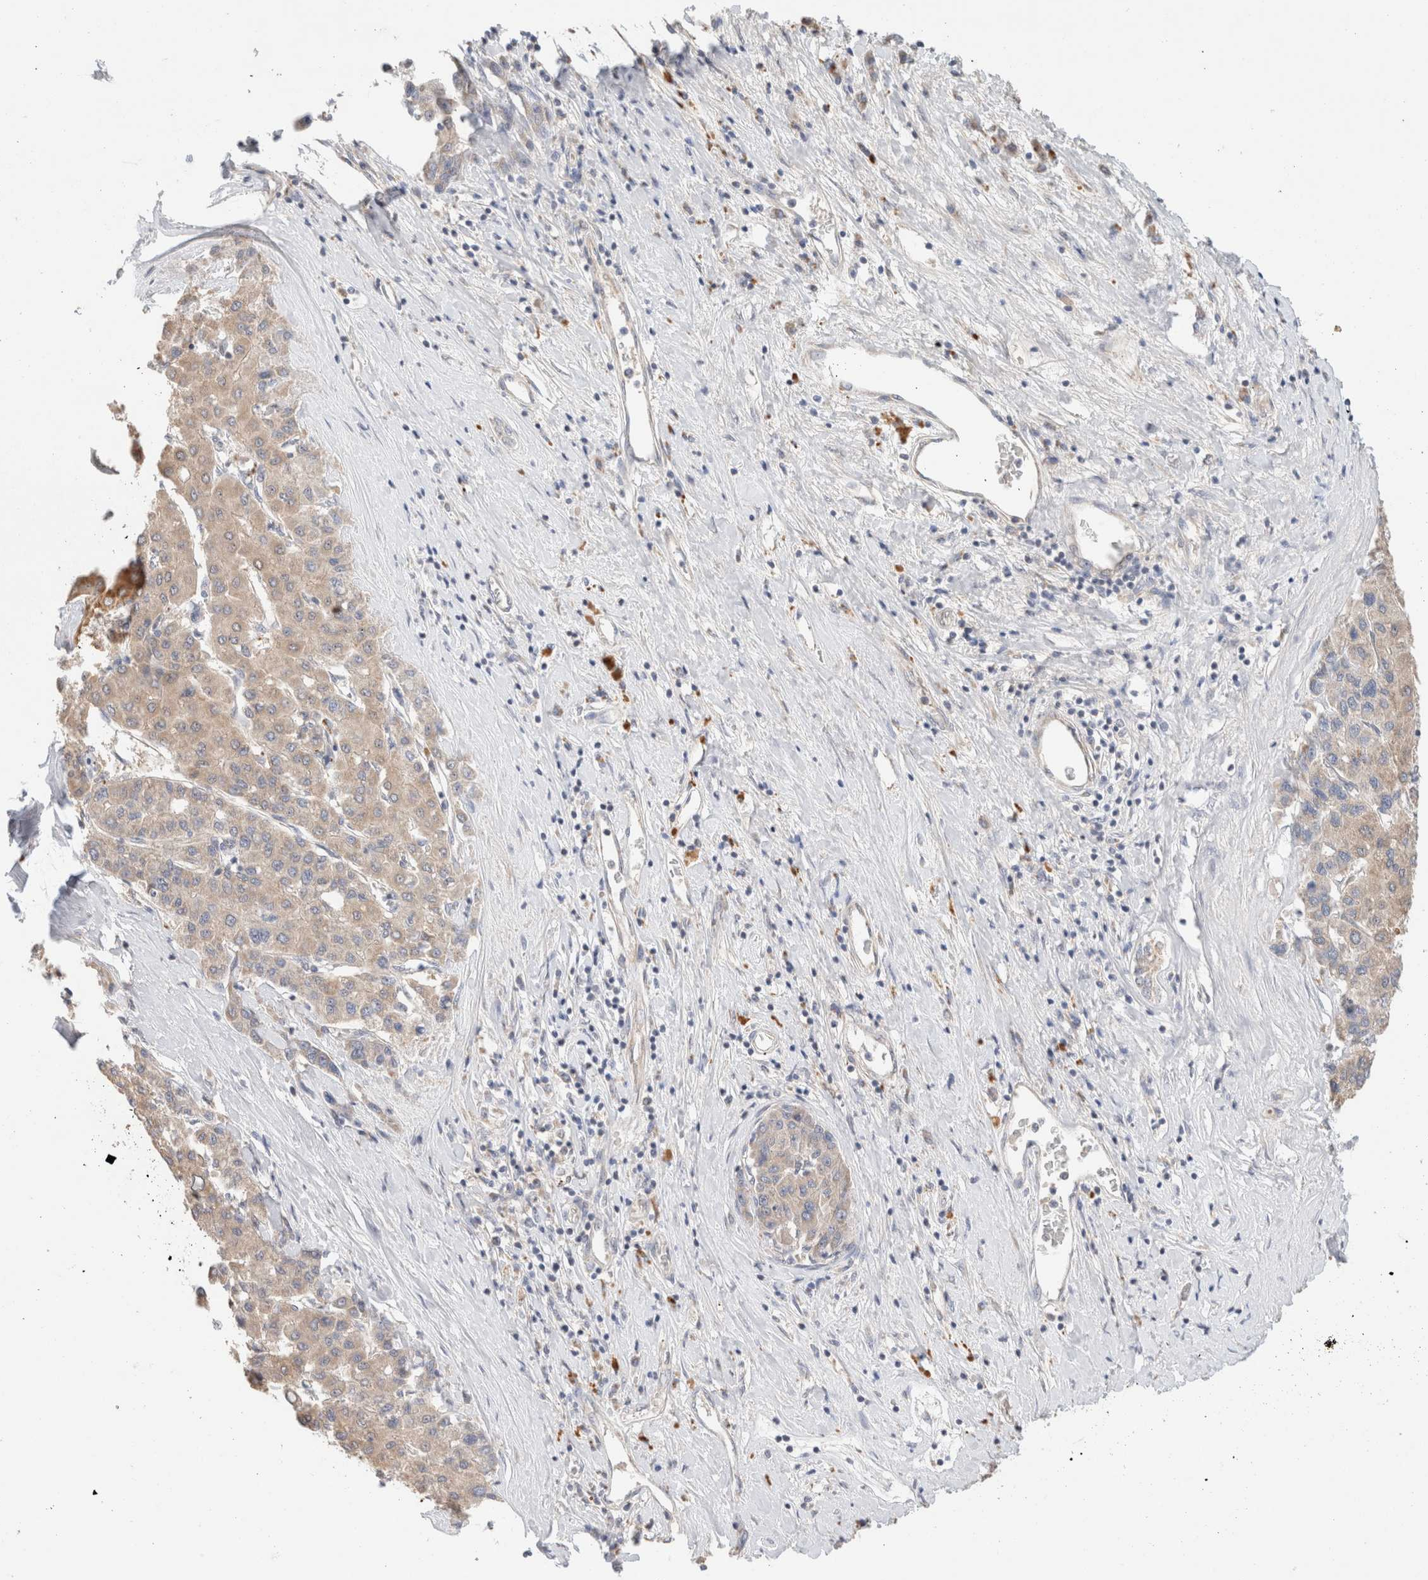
{"staining": {"intensity": "weak", "quantity": ">75%", "location": "cytoplasmic/membranous"}, "tissue": "liver cancer", "cell_type": "Tumor cells", "image_type": "cancer", "snomed": [{"axis": "morphology", "description": "Carcinoma, Hepatocellular, NOS"}, {"axis": "topography", "description": "Liver"}], "caption": "Approximately >75% of tumor cells in liver hepatocellular carcinoma demonstrate weak cytoplasmic/membranous protein expression as visualized by brown immunohistochemical staining.", "gene": "CA13", "patient": {"sex": "male", "age": 65}}